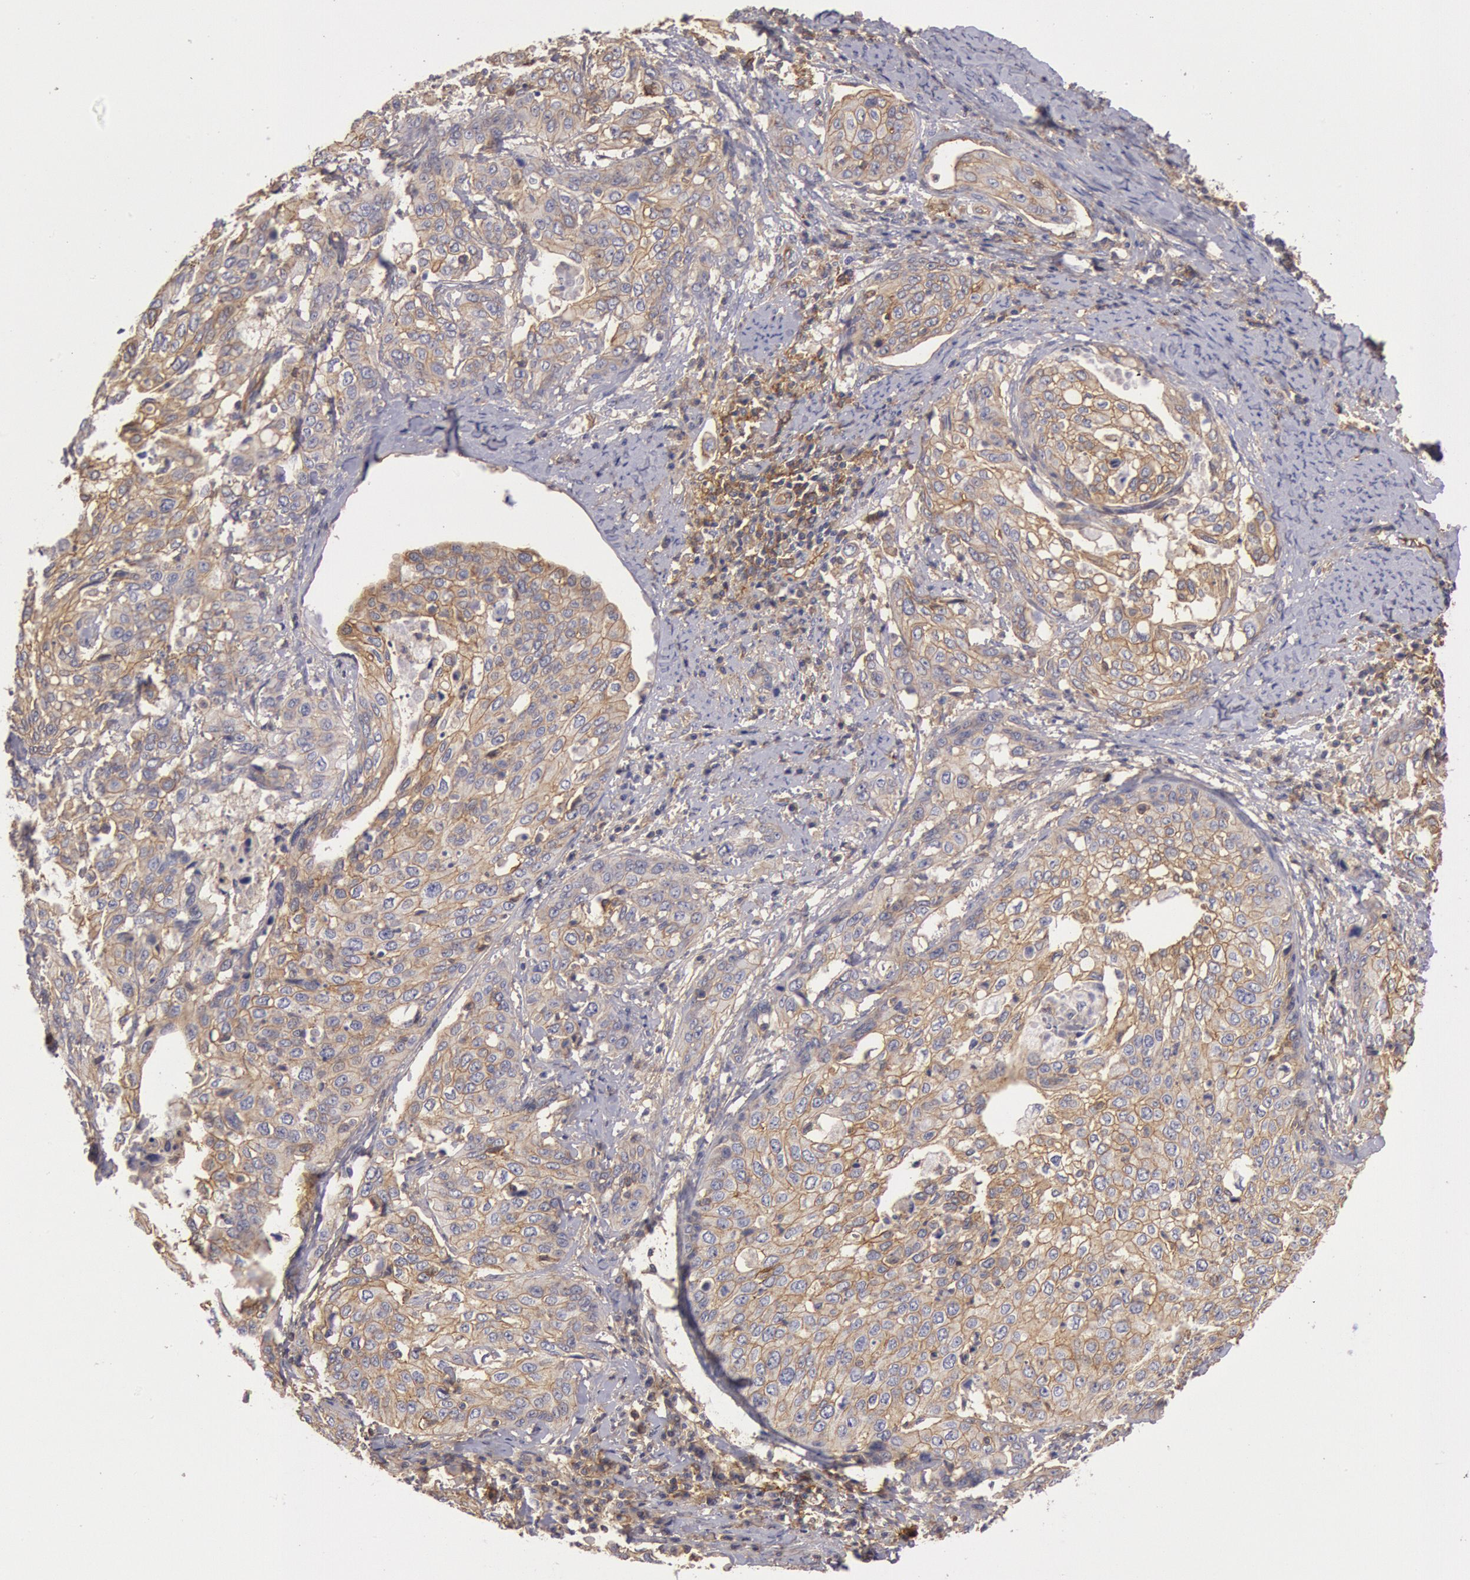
{"staining": {"intensity": "weak", "quantity": ">75%", "location": "cytoplasmic/membranous"}, "tissue": "cervical cancer", "cell_type": "Tumor cells", "image_type": "cancer", "snomed": [{"axis": "morphology", "description": "Squamous cell carcinoma, NOS"}, {"axis": "topography", "description": "Cervix"}], "caption": "Immunohistochemical staining of squamous cell carcinoma (cervical) shows weak cytoplasmic/membranous protein staining in about >75% of tumor cells.", "gene": "SNAP23", "patient": {"sex": "female", "age": 41}}